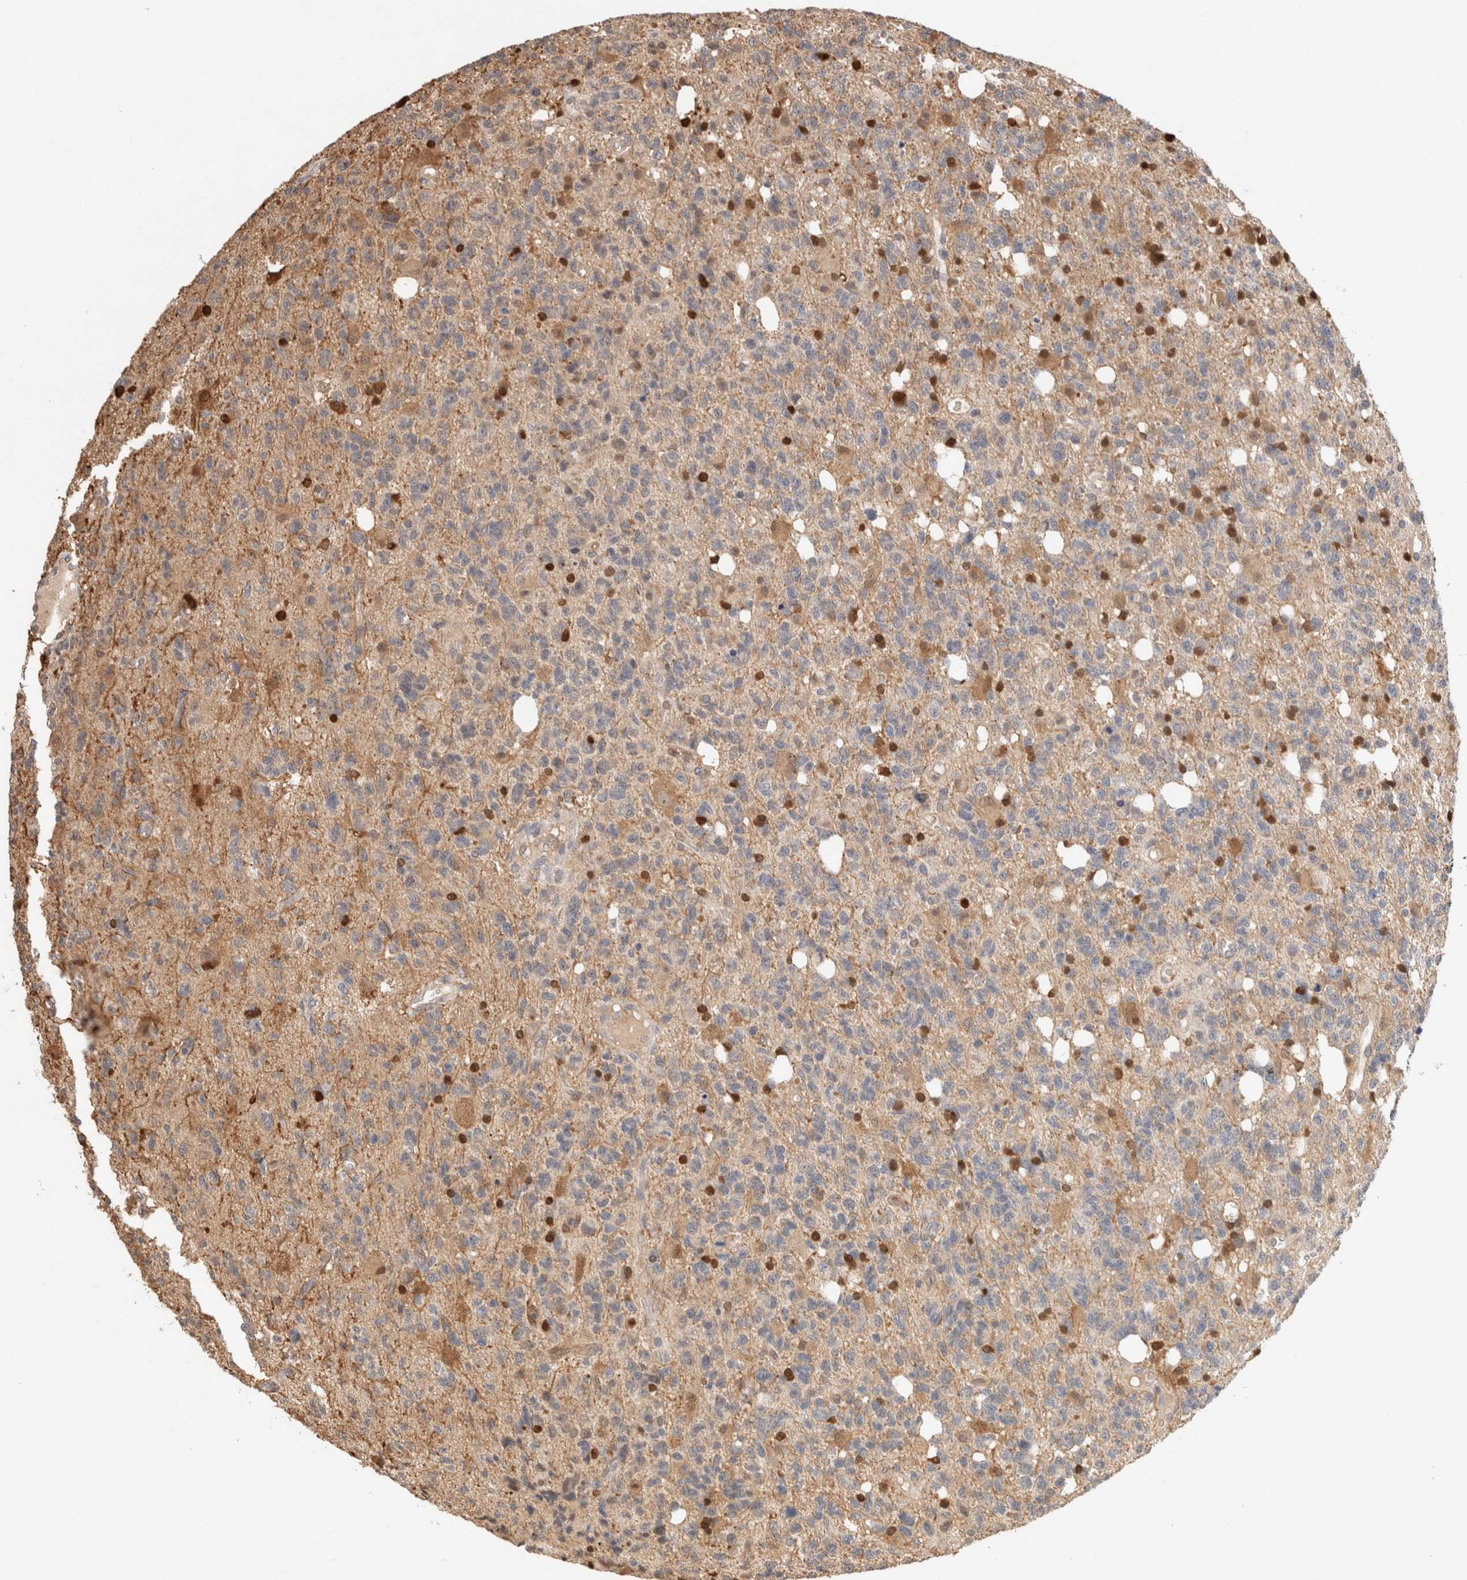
{"staining": {"intensity": "weak", "quantity": "<25%", "location": "cytoplasmic/membranous"}, "tissue": "glioma", "cell_type": "Tumor cells", "image_type": "cancer", "snomed": [{"axis": "morphology", "description": "Glioma, malignant, High grade"}, {"axis": "topography", "description": "Brain"}], "caption": "Immunohistochemical staining of glioma demonstrates no significant staining in tumor cells. The staining is performed using DAB (3,3'-diaminobenzidine) brown chromogen with nuclei counter-stained in using hematoxylin.", "gene": "CA13", "patient": {"sex": "female", "age": 62}}